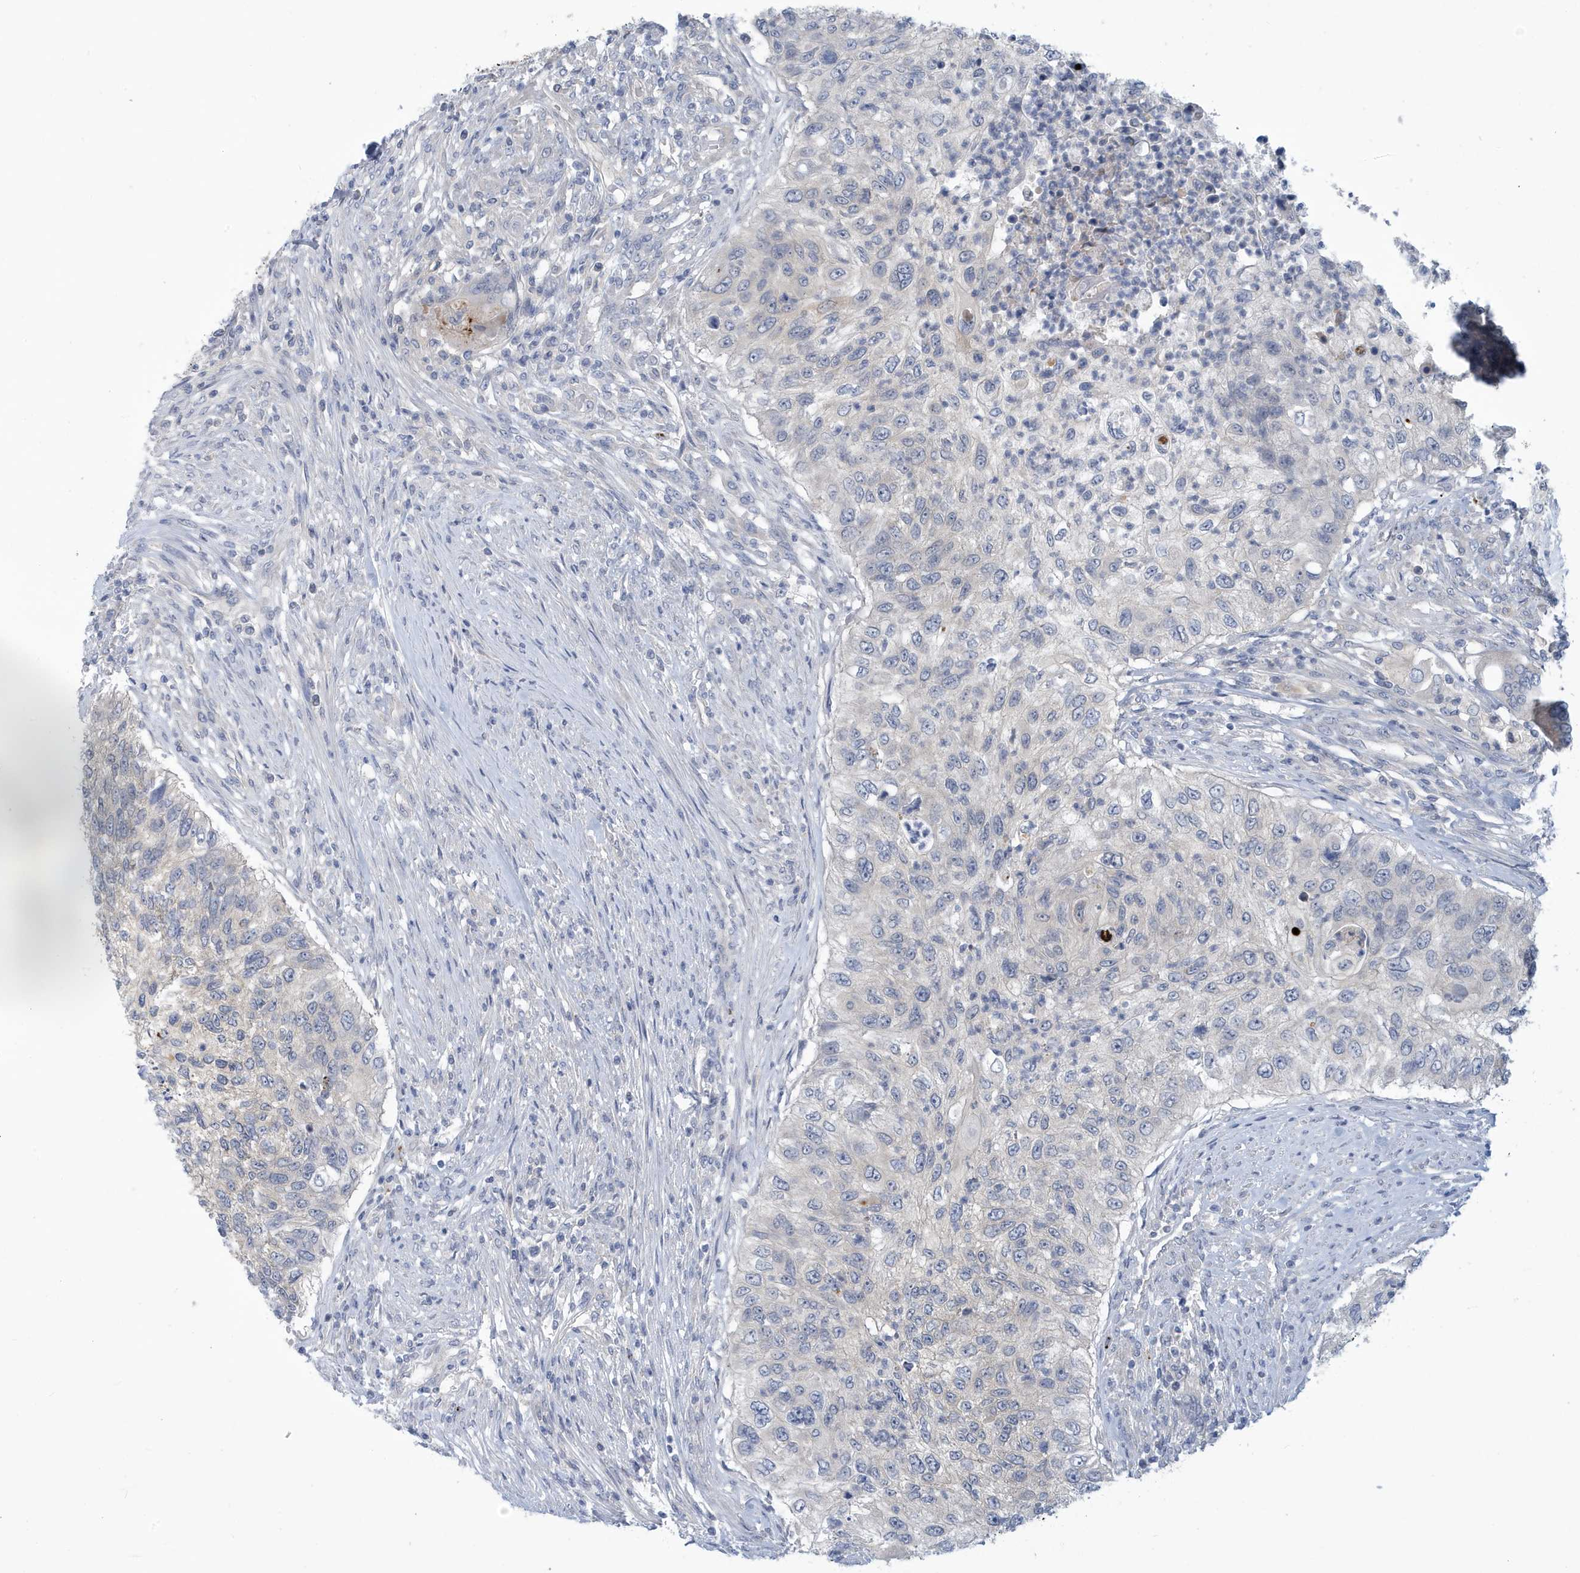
{"staining": {"intensity": "negative", "quantity": "none", "location": "none"}, "tissue": "urothelial cancer", "cell_type": "Tumor cells", "image_type": "cancer", "snomed": [{"axis": "morphology", "description": "Urothelial carcinoma, High grade"}, {"axis": "topography", "description": "Urinary bladder"}], "caption": "Immunohistochemical staining of urothelial cancer demonstrates no significant expression in tumor cells. (DAB IHC, high magnification).", "gene": "VTA1", "patient": {"sex": "female", "age": 60}}